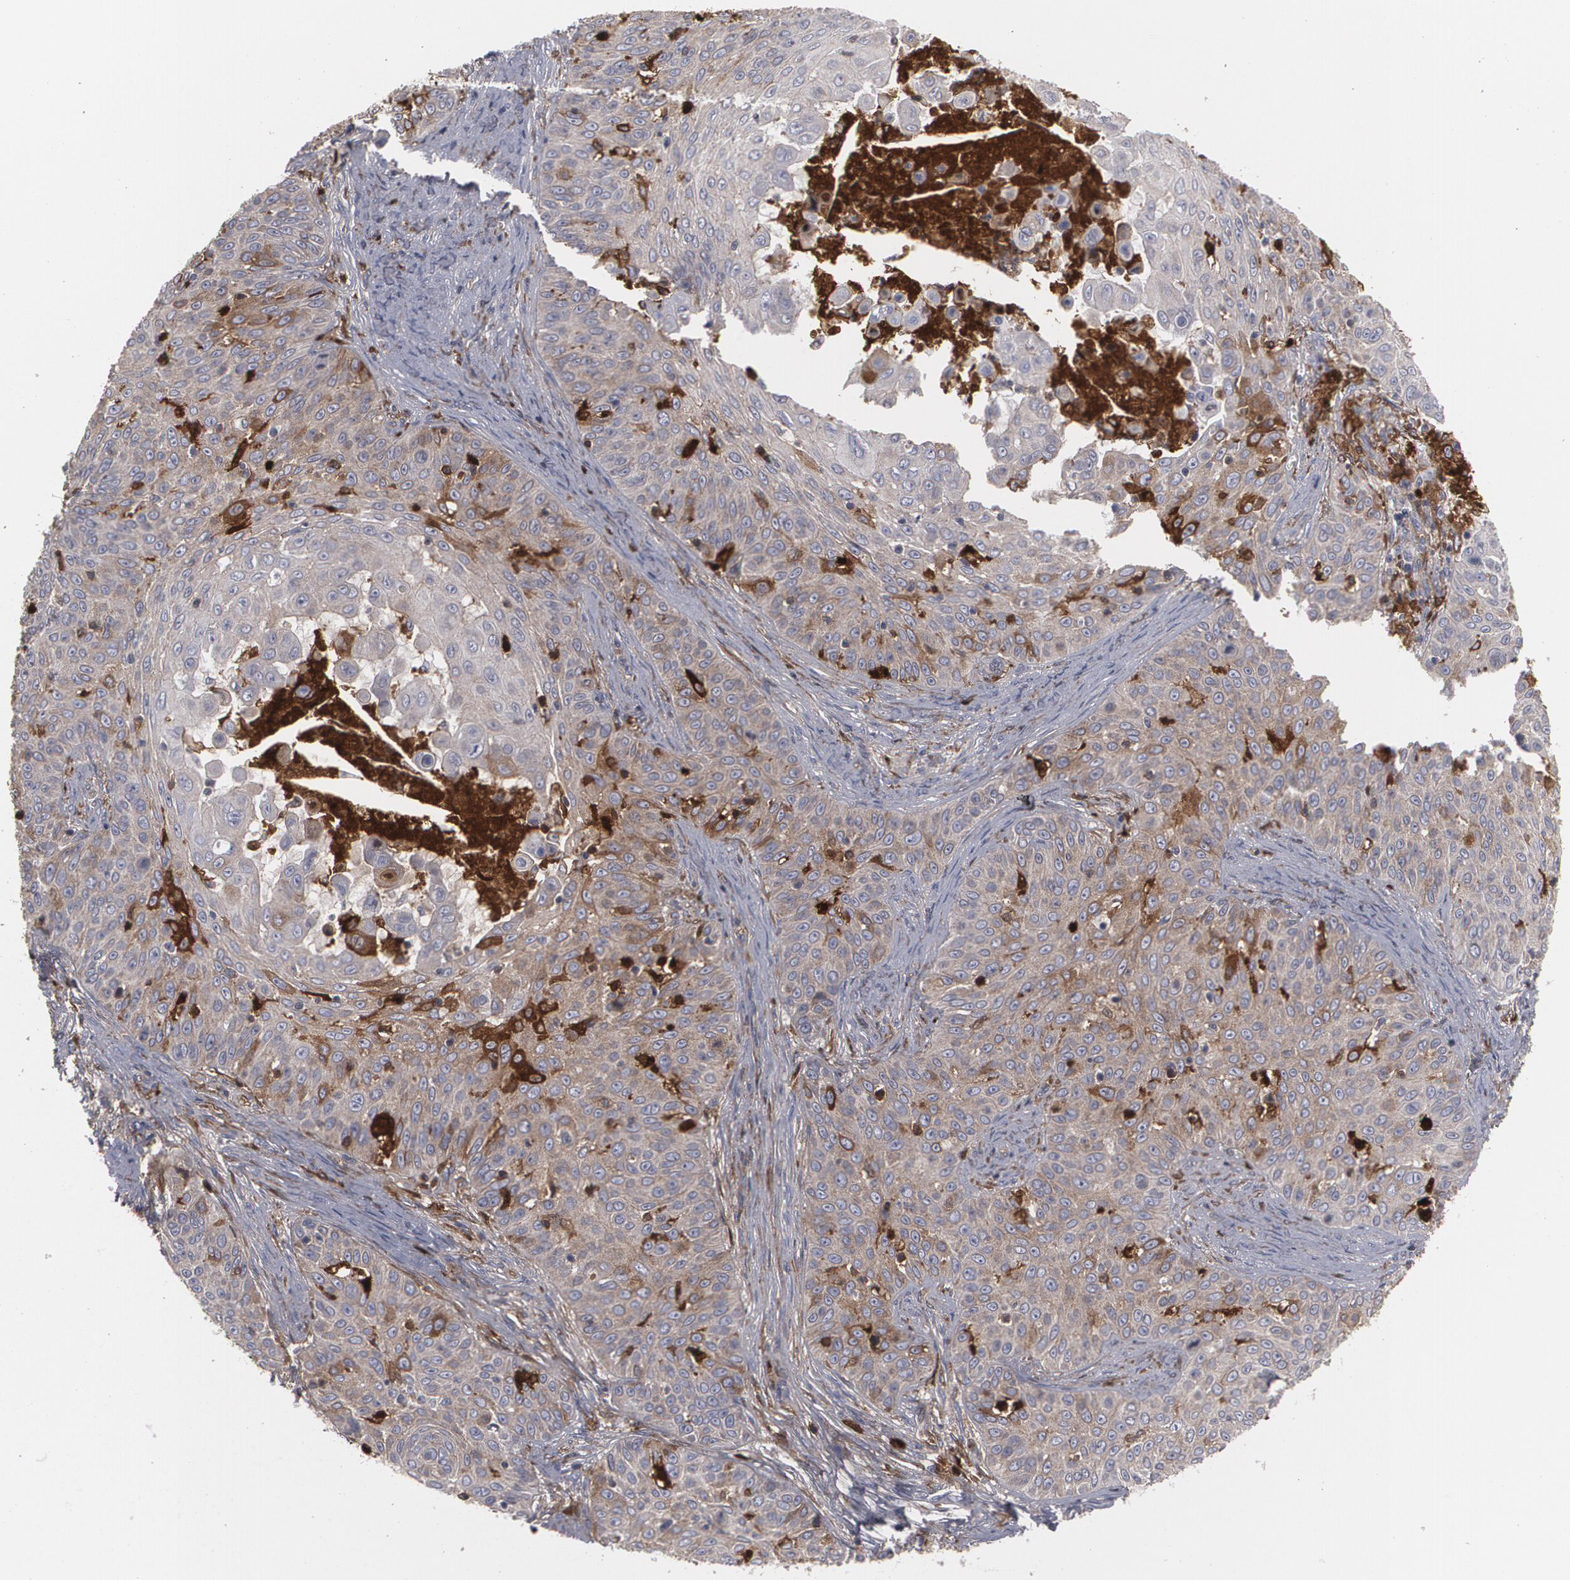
{"staining": {"intensity": "moderate", "quantity": "<25%", "location": "cytoplasmic/membranous"}, "tissue": "skin cancer", "cell_type": "Tumor cells", "image_type": "cancer", "snomed": [{"axis": "morphology", "description": "Squamous cell carcinoma, NOS"}, {"axis": "topography", "description": "Skin"}], "caption": "A histopathology image of skin cancer (squamous cell carcinoma) stained for a protein displays moderate cytoplasmic/membranous brown staining in tumor cells.", "gene": "LRG1", "patient": {"sex": "male", "age": 82}}